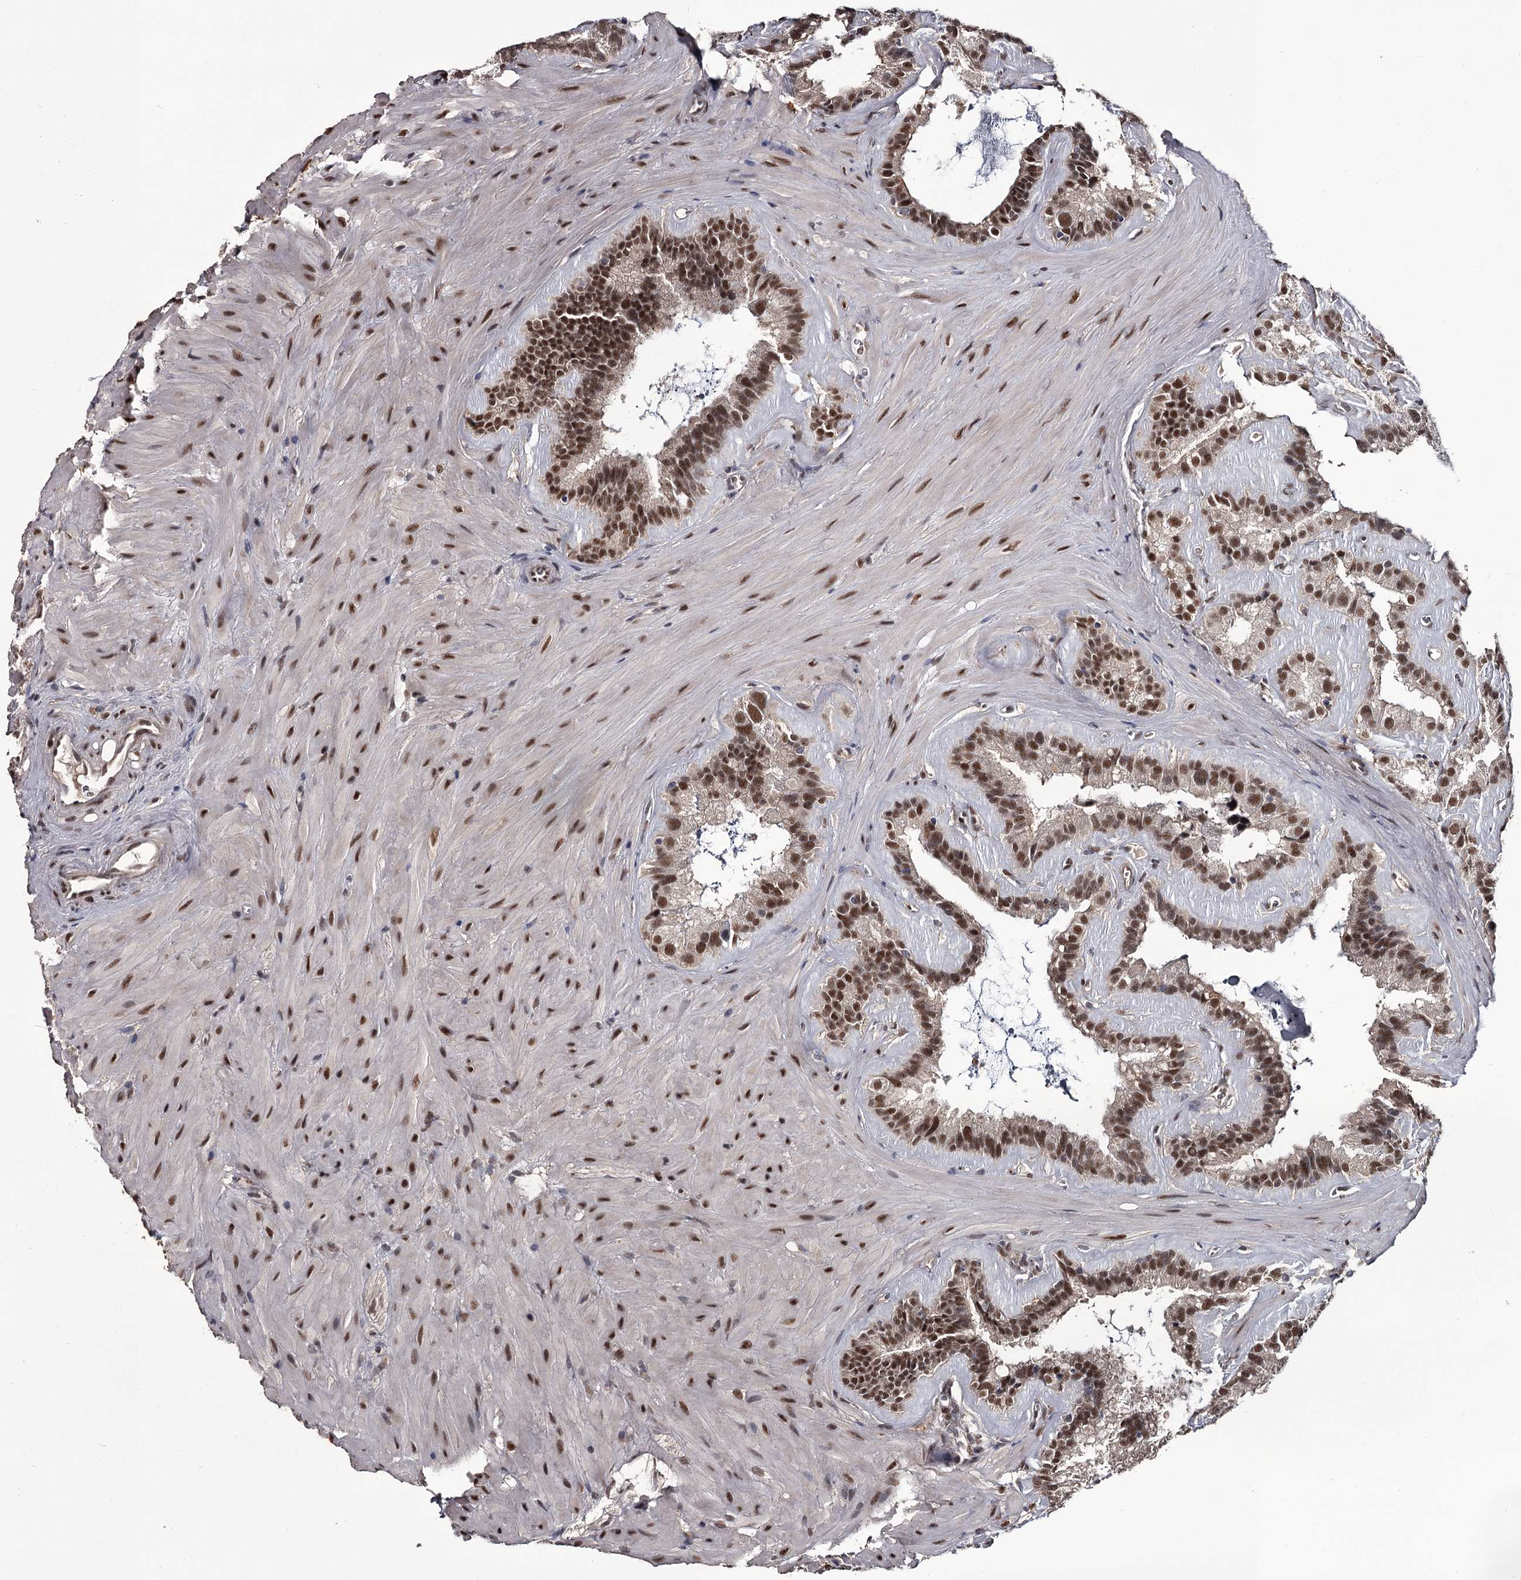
{"staining": {"intensity": "moderate", "quantity": ">75%", "location": "nuclear"}, "tissue": "seminal vesicle", "cell_type": "Glandular cells", "image_type": "normal", "snomed": [{"axis": "morphology", "description": "Normal tissue, NOS"}, {"axis": "topography", "description": "Prostate"}, {"axis": "topography", "description": "Seminal veicle"}], "caption": "A brown stain labels moderate nuclear expression of a protein in glandular cells of normal seminal vesicle. (DAB (3,3'-diaminobenzidine) IHC, brown staining for protein, blue staining for nuclei).", "gene": "PRPF40B", "patient": {"sex": "male", "age": 59}}